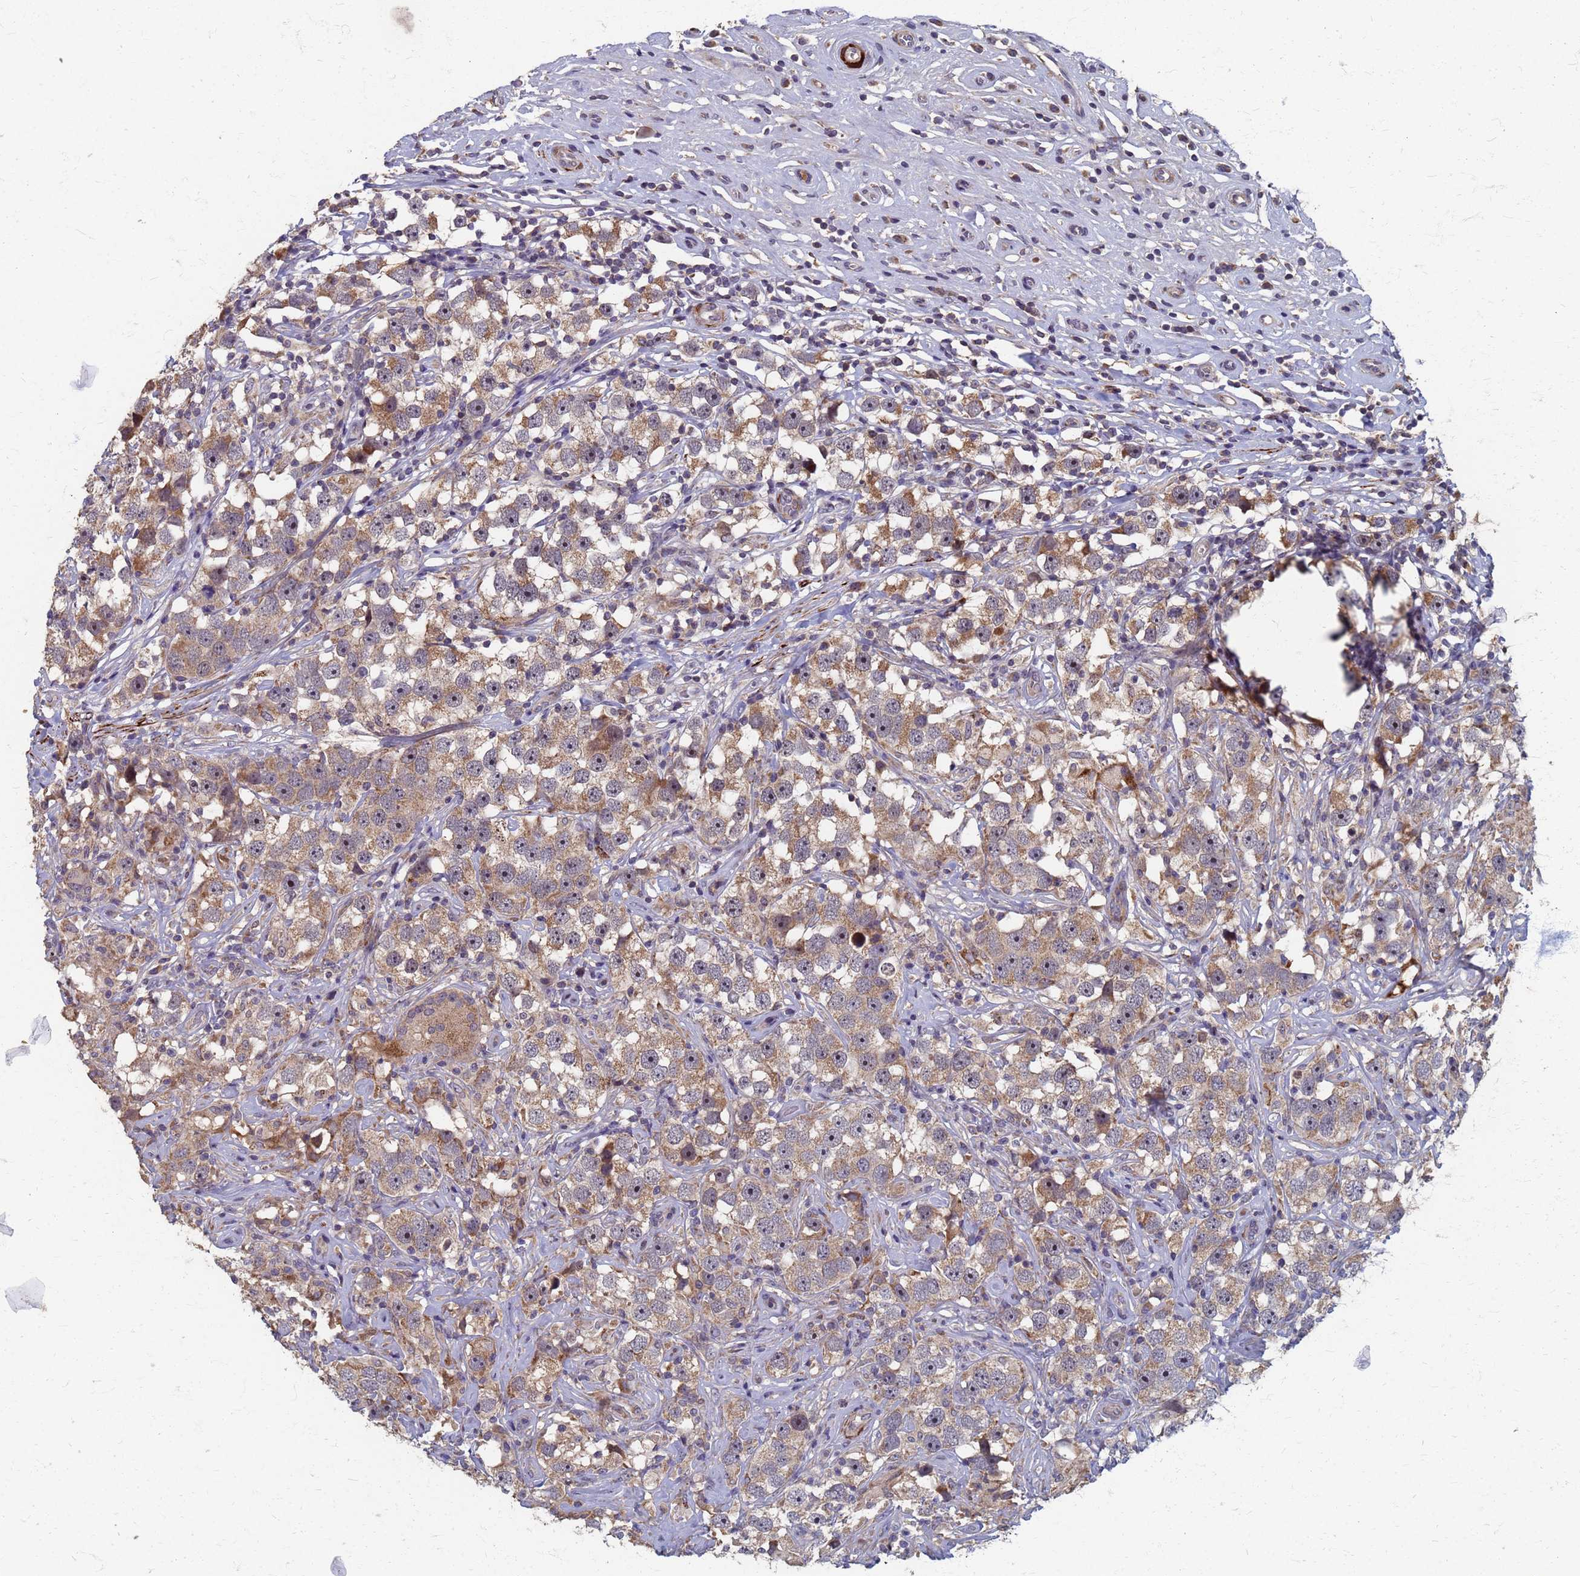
{"staining": {"intensity": "moderate", "quantity": ">75%", "location": "cytoplasmic/membranous"}, "tissue": "testis cancer", "cell_type": "Tumor cells", "image_type": "cancer", "snomed": [{"axis": "morphology", "description": "Seminoma, NOS"}, {"axis": "topography", "description": "Testis"}], "caption": "Testis seminoma was stained to show a protein in brown. There is medium levels of moderate cytoplasmic/membranous positivity in about >75% of tumor cells.", "gene": "ATPAF1", "patient": {"sex": "male", "age": 49}}